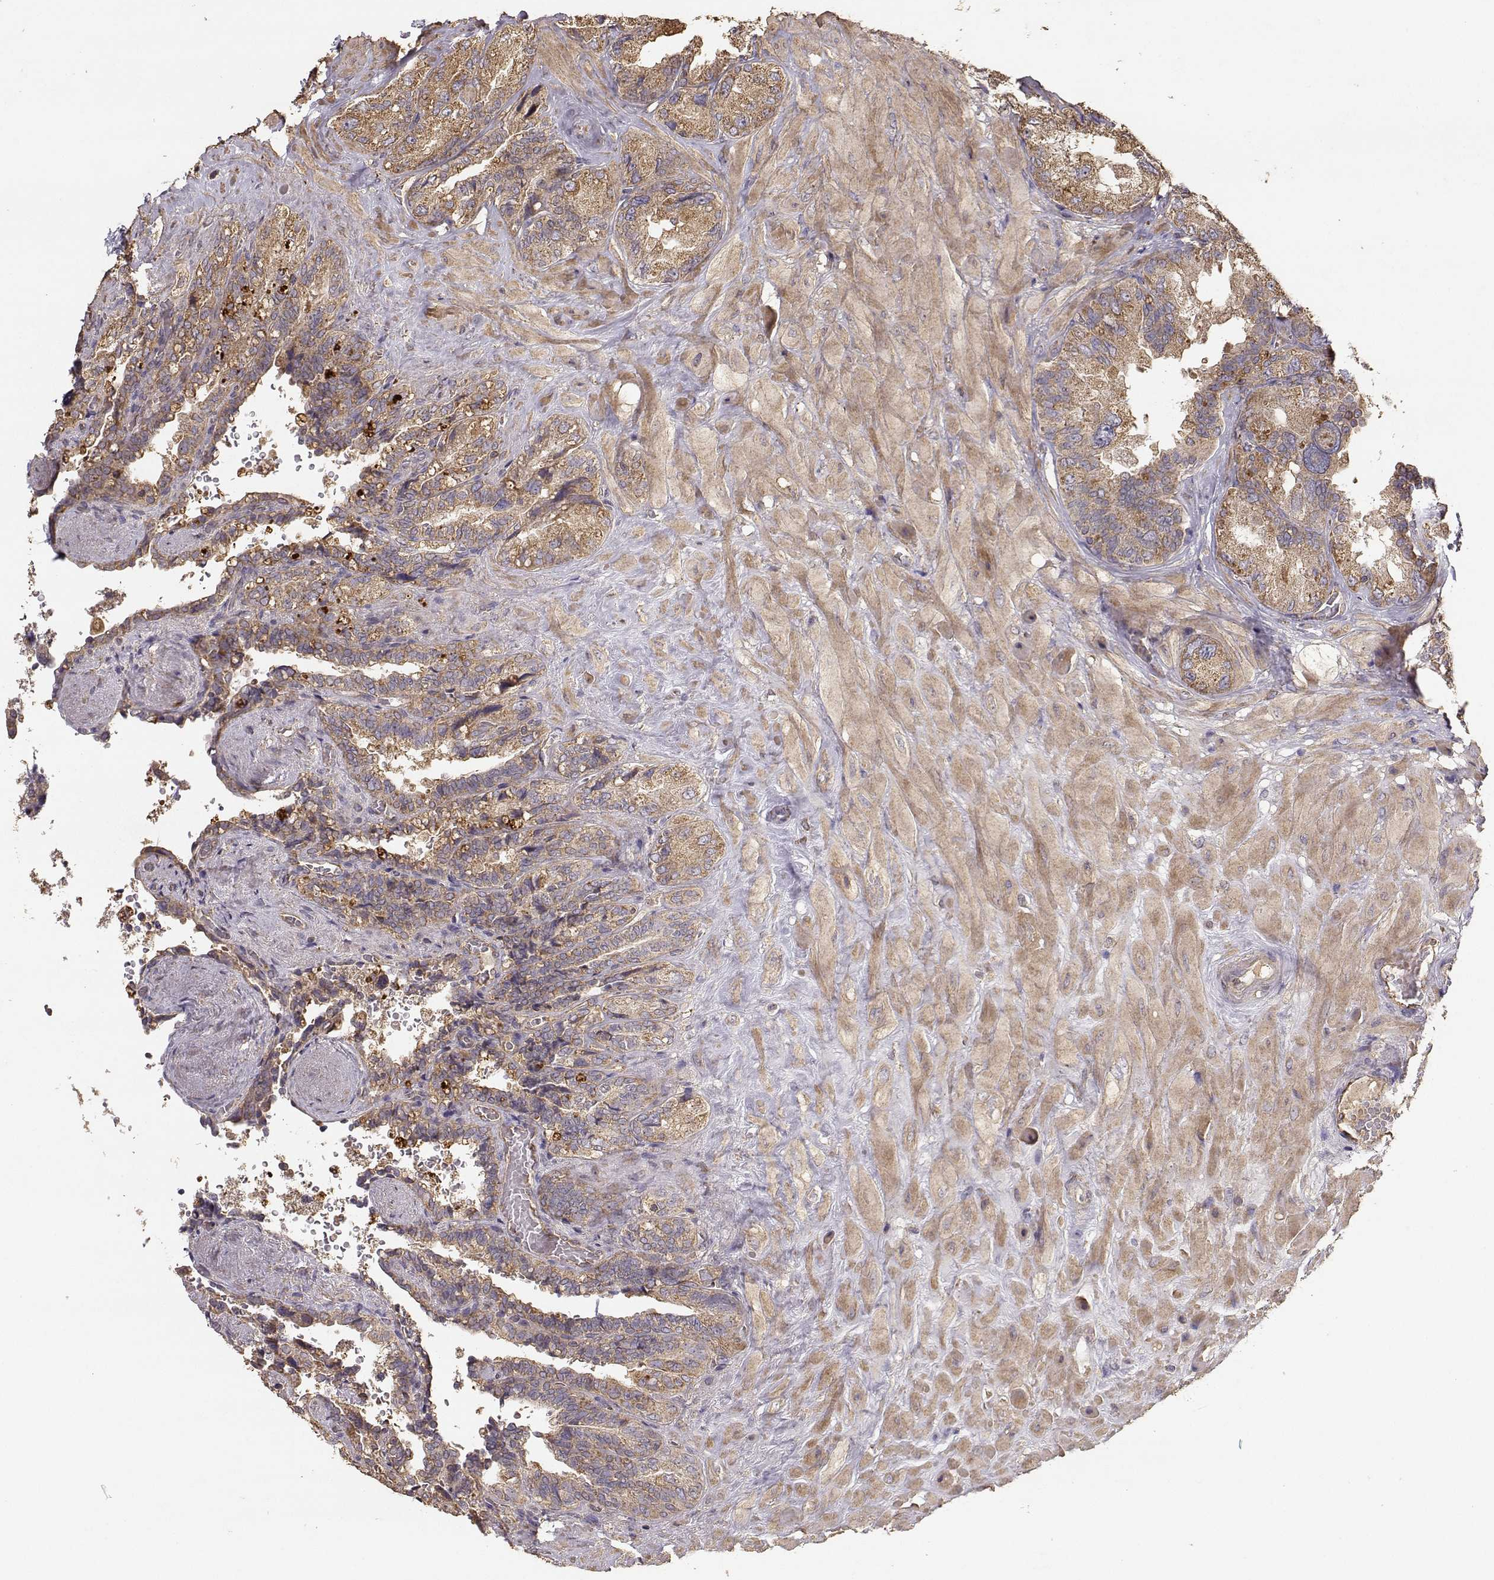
{"staining": {"intensity": "moderate", "quantity": ">75%", "location": "cytoplasmic/membranous"}, "tissue": "seminal vesicle", "cell_type": "Glandular cells", "image_type": "normal", "snomed": [{"axis": "morphology", "description": "Normal tissue, NOS"}, {"axis": "topography", "description": "Seminal veicle"}], "caption": "Protein staining by IHC demonstrates moderate cytoplasmic/membranous staining in about >75% of glandular cells in unremarkable seminal vesicle.", "gene": "TARS3", "patient": {"sex": "male", "age": 69}}